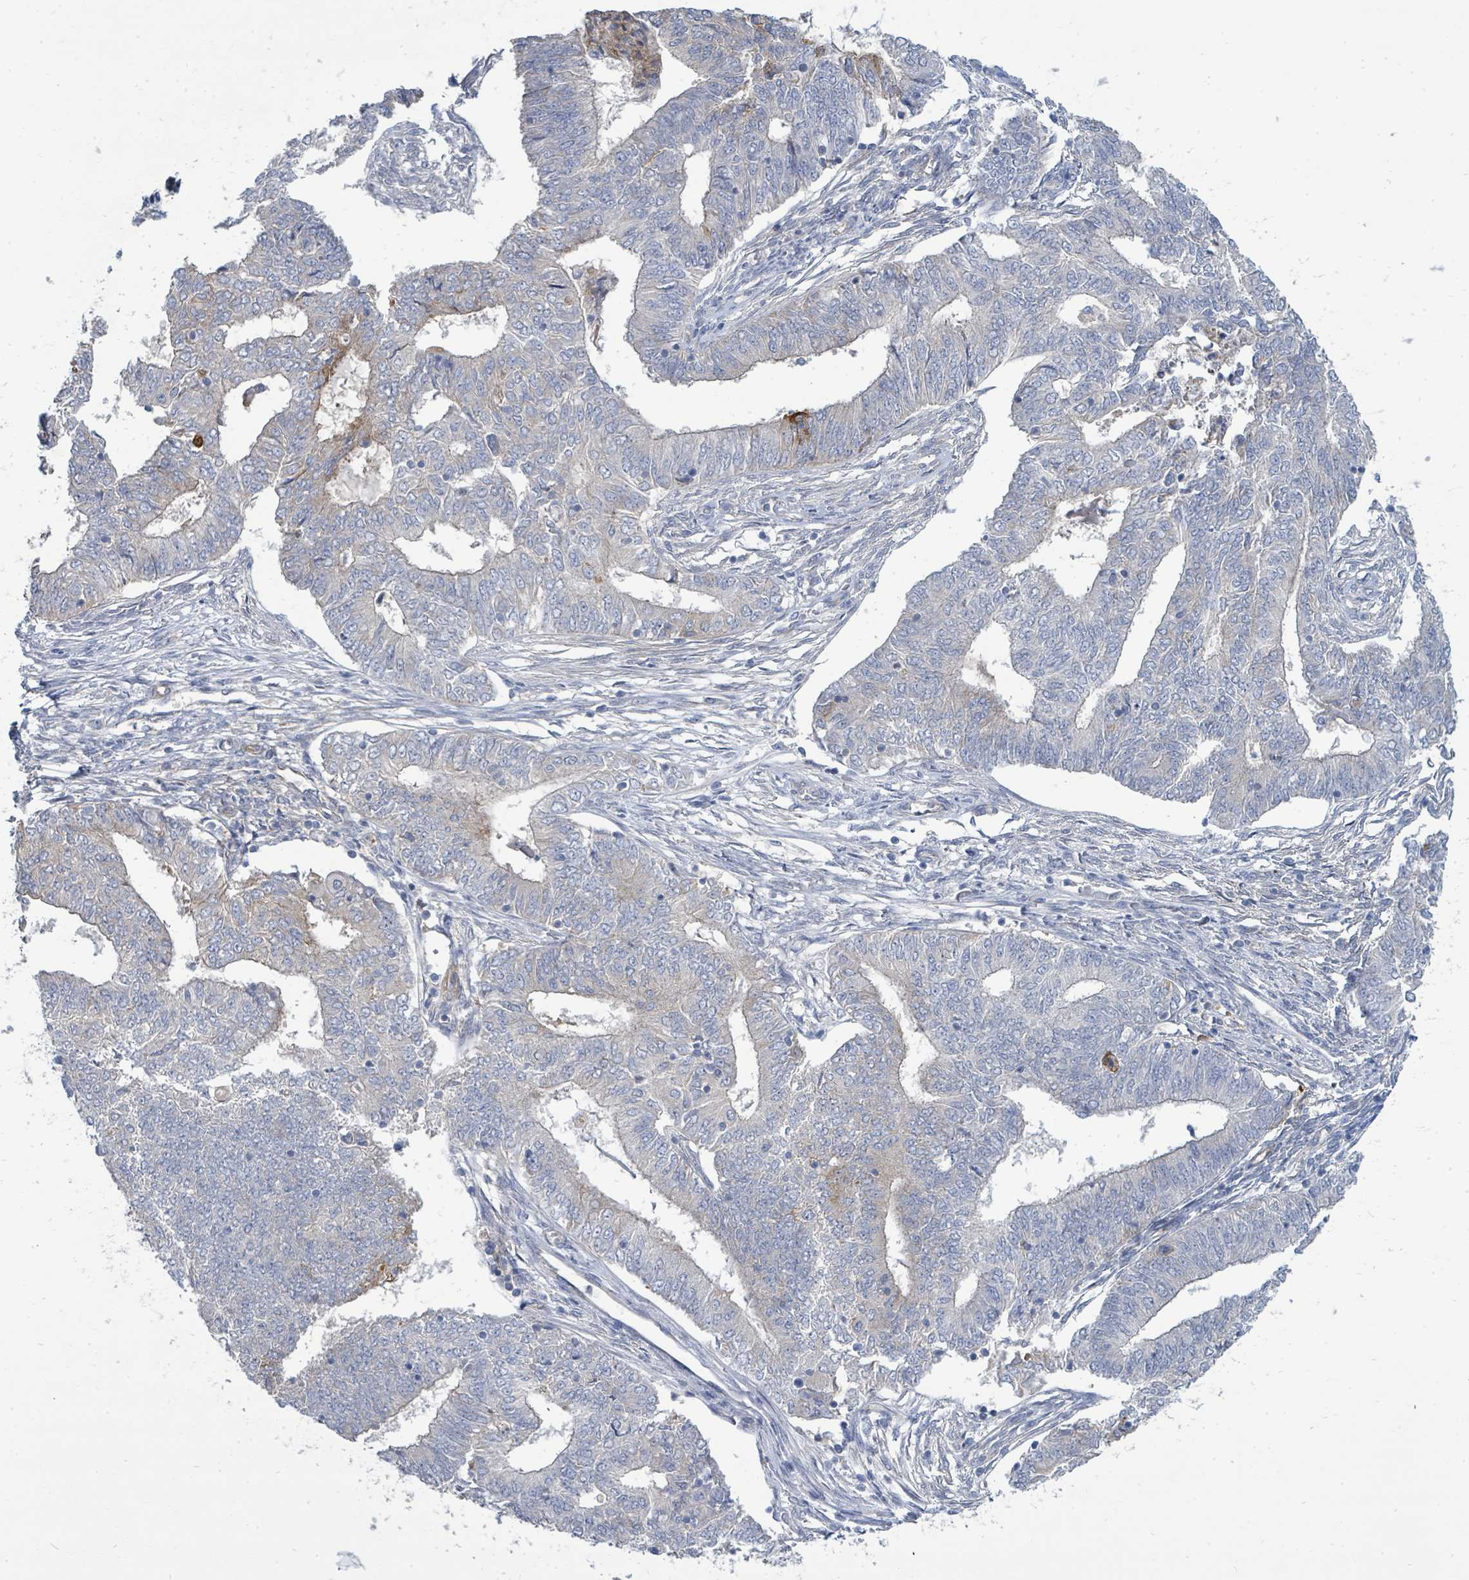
{"staining": {"intensity": "moderate", "quantity": "<25%", "location": "cytoplasmic/membranous"}, "tissue": "endometrial cancer", "cell_type": "Tumor cells", "image_type": "cancer", "snomed": [{"axis": "morphology", "description": "Adenocarcinoma, NOS"}, {"axis": "topography", "description": "Endometrium"}], "caption": "Immunohistochemical staining of human endometrial cancer (adenocarcinoma) demonstrates low levels of moderate cytoplasmic/membranous positivity in approximately <25% of tumor cells. The staining is performed using DAB (3,3'-diaminobenzidine) brown chromogen to label protein expression. The nuclei are counter-stained blue using hematoxylin.", "gene": "IFIT1", "patient": {"sex": "female", "age": 62}}